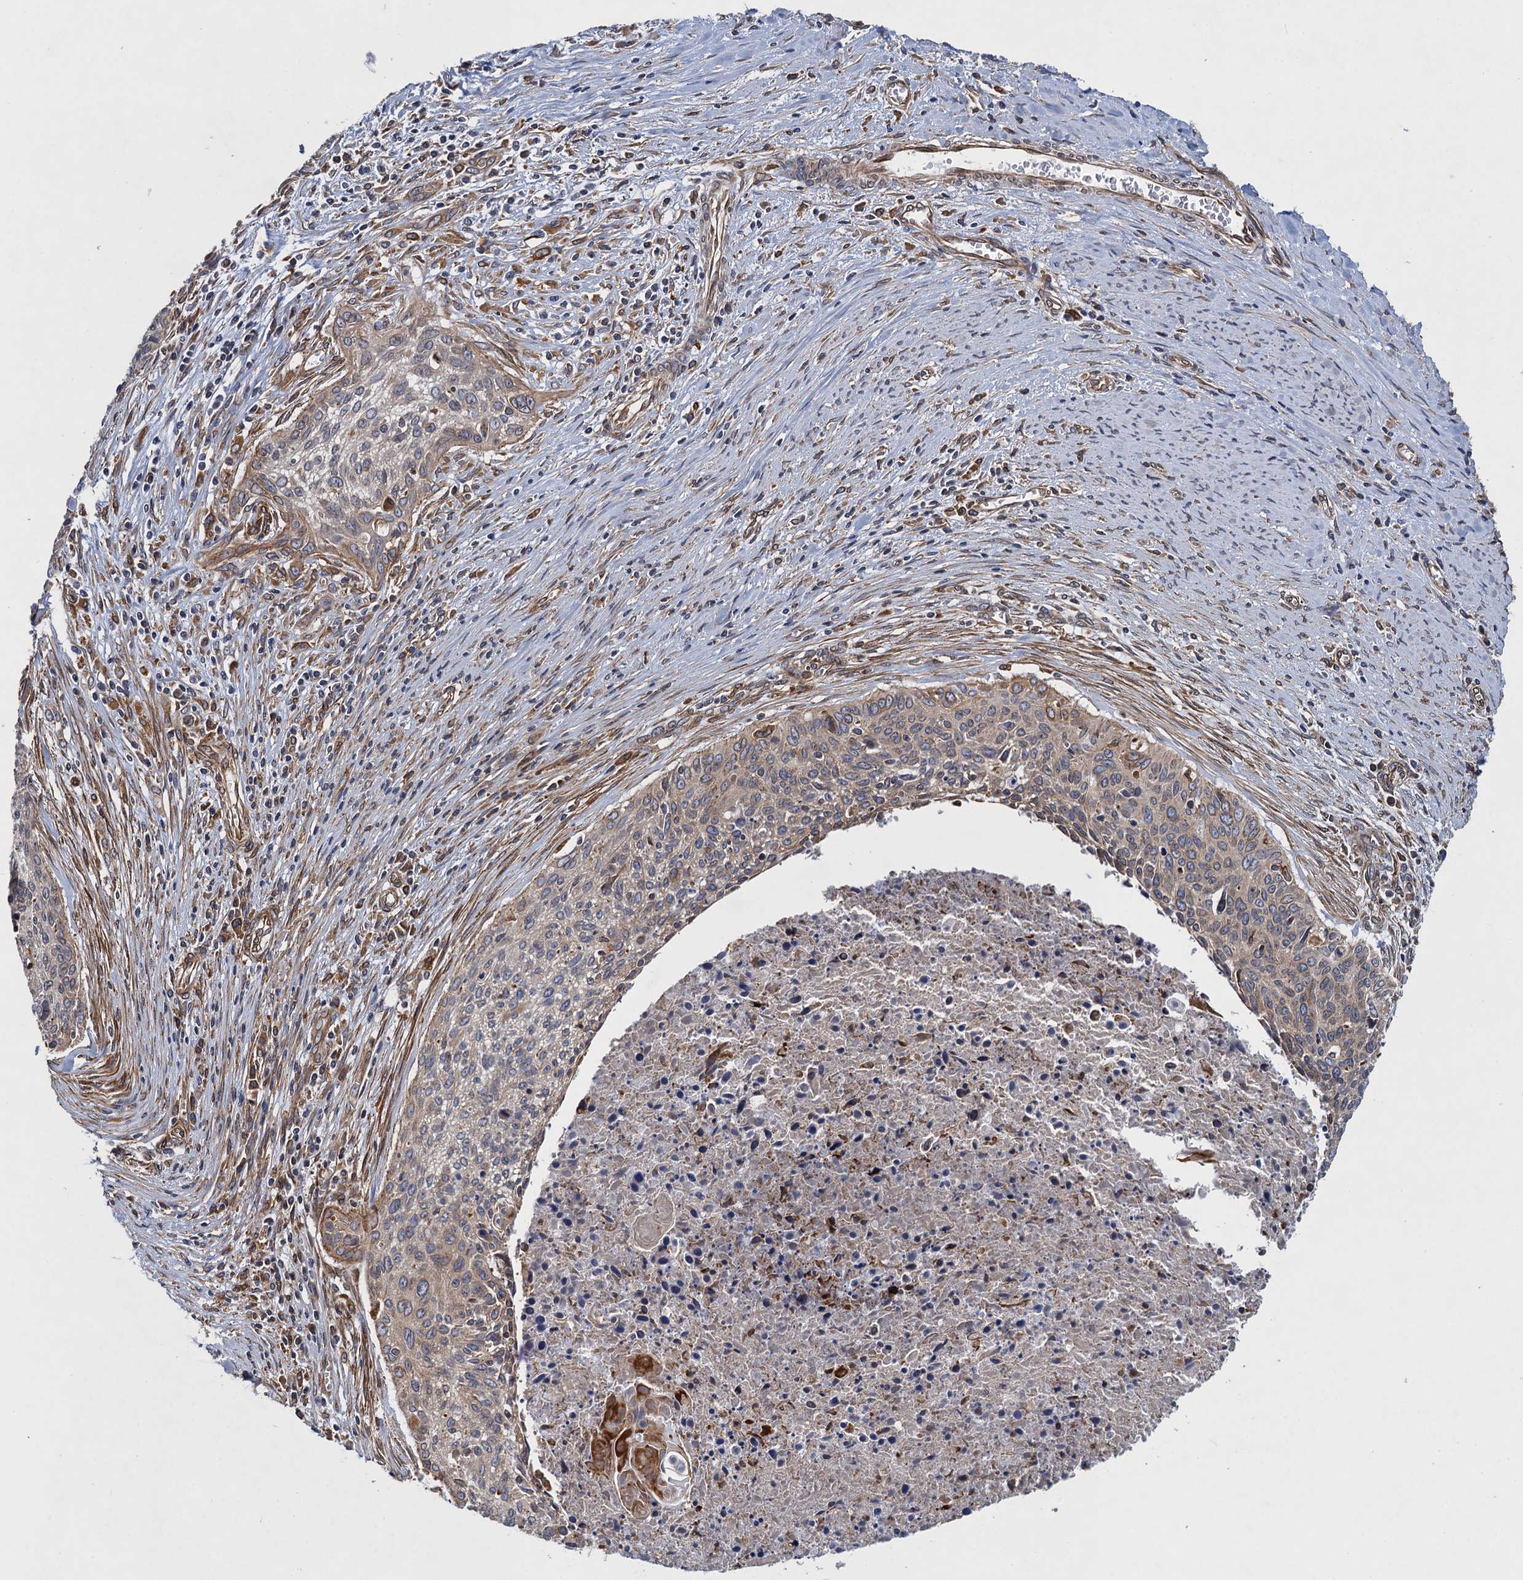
{"staining": {"intensity": "weak", "quantity": "25%-75%", "location": "cytoplasmic/membranous"}, "tissue": "cervical cancer", "cell_type": "Tumor cells", "image_type": "cancer", "snomed": [{"axis": "morphology", "description": "Squamous cell carcinoma, NOS"}, {"axis": "topography", "description": "Cervix"}], "caption": "This micrograph reveals immunohistochemistry staining of human cervical squamous cell carcinoma, with low weak cytoplasmic/membranous staining in approximately 25%-75% of tumor cells.", "gene": "ARMC5", "patient": {"sex": "female", "age": 55}}